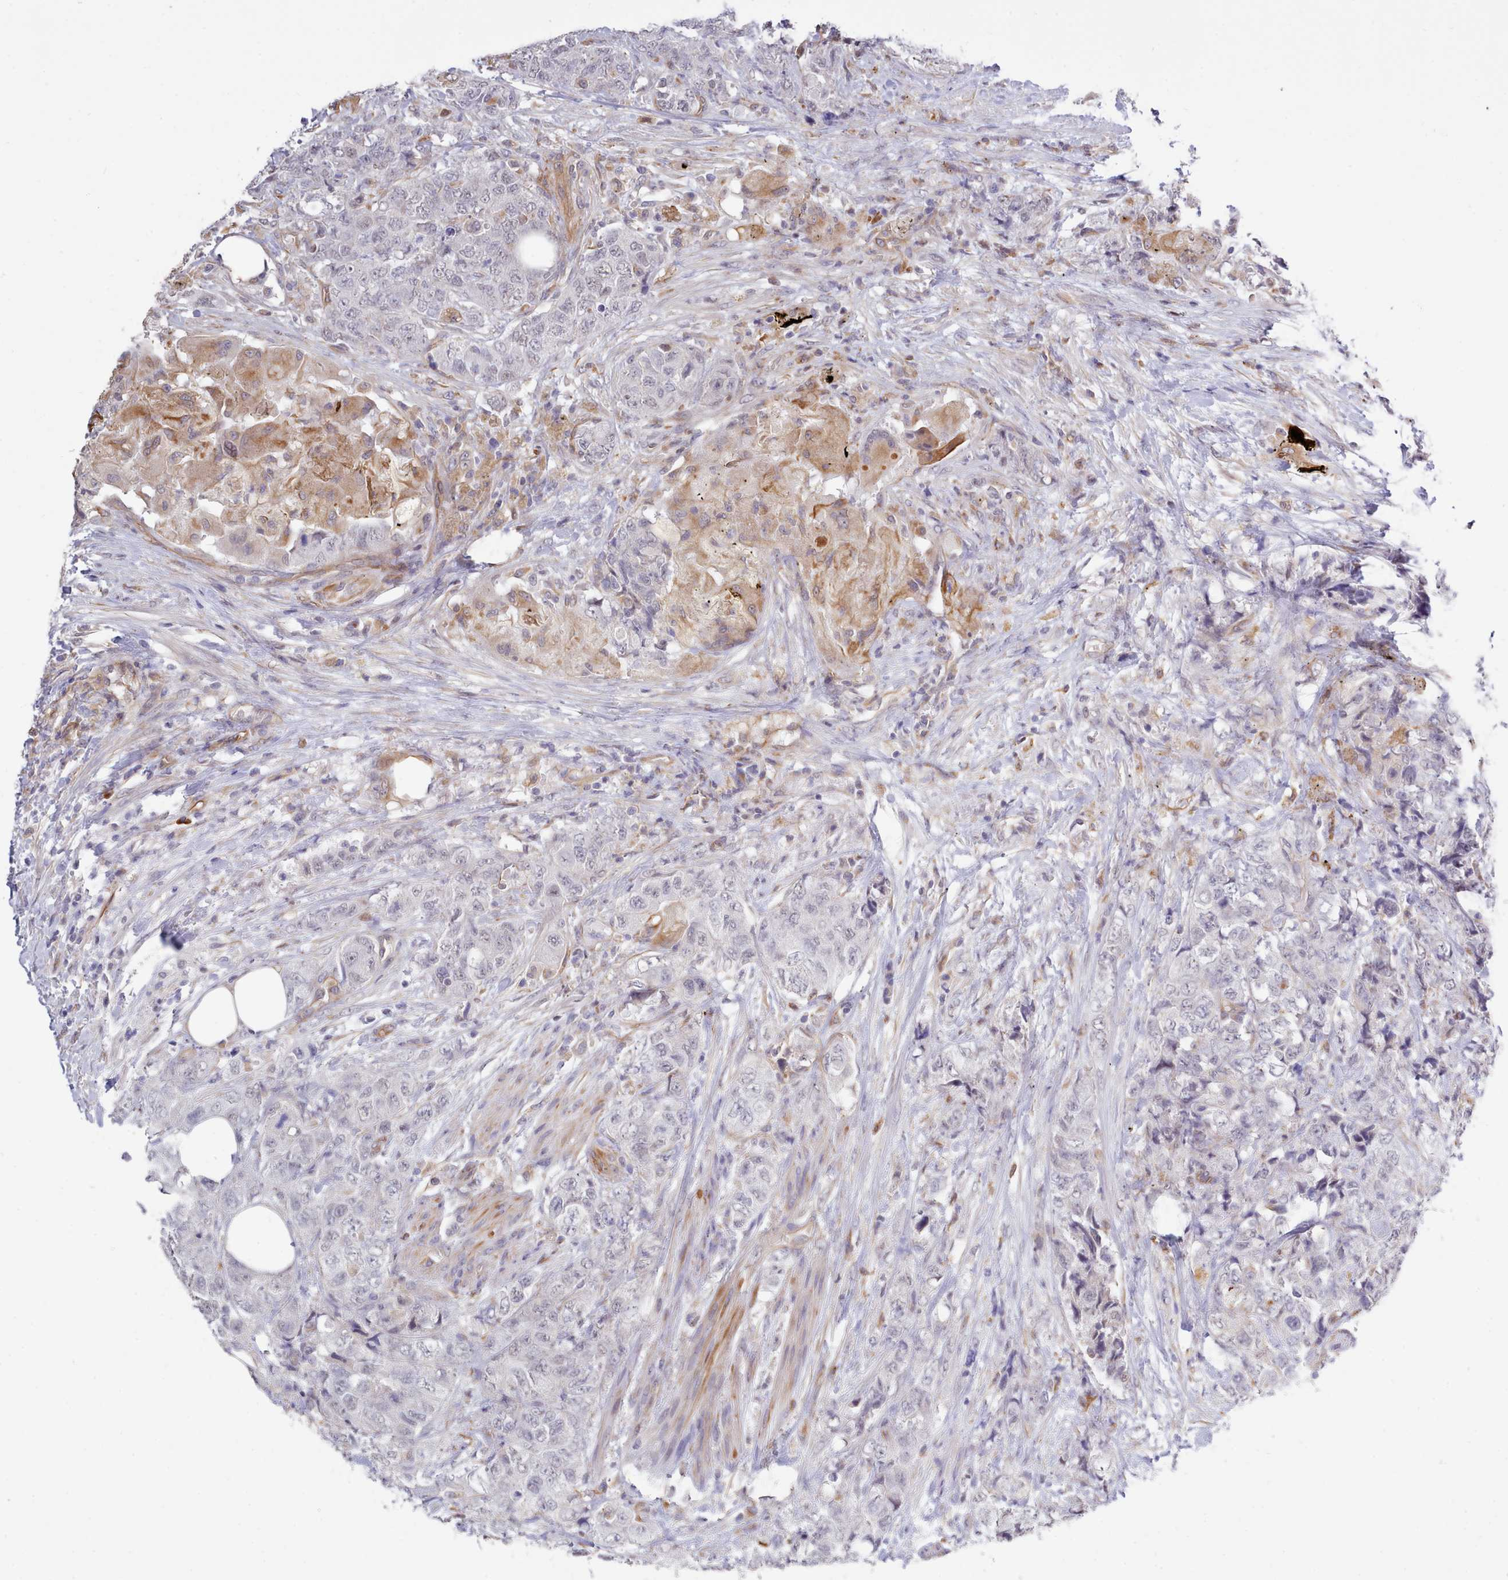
{"staining": {"intensity": "moderate", "quantity": "<25%", "location": "cytoplasmic/membranous"}, "tissue": "urothelial cancer", "cell_type": "Tumor cells", "image_type": "cancer", "snomed": [{"axis": "morphology", "description": "Urothelial carcinoma, High grade"}, {"axis": "topography", "description": "Urinary bladder"}], "caption": "Urothelial carcinoma (high-grade) stained with a protein marker reveals moderate staining in tumor cells.", "gene": "ZC3H13", "patient": {"sex": "female", "age": 78}}